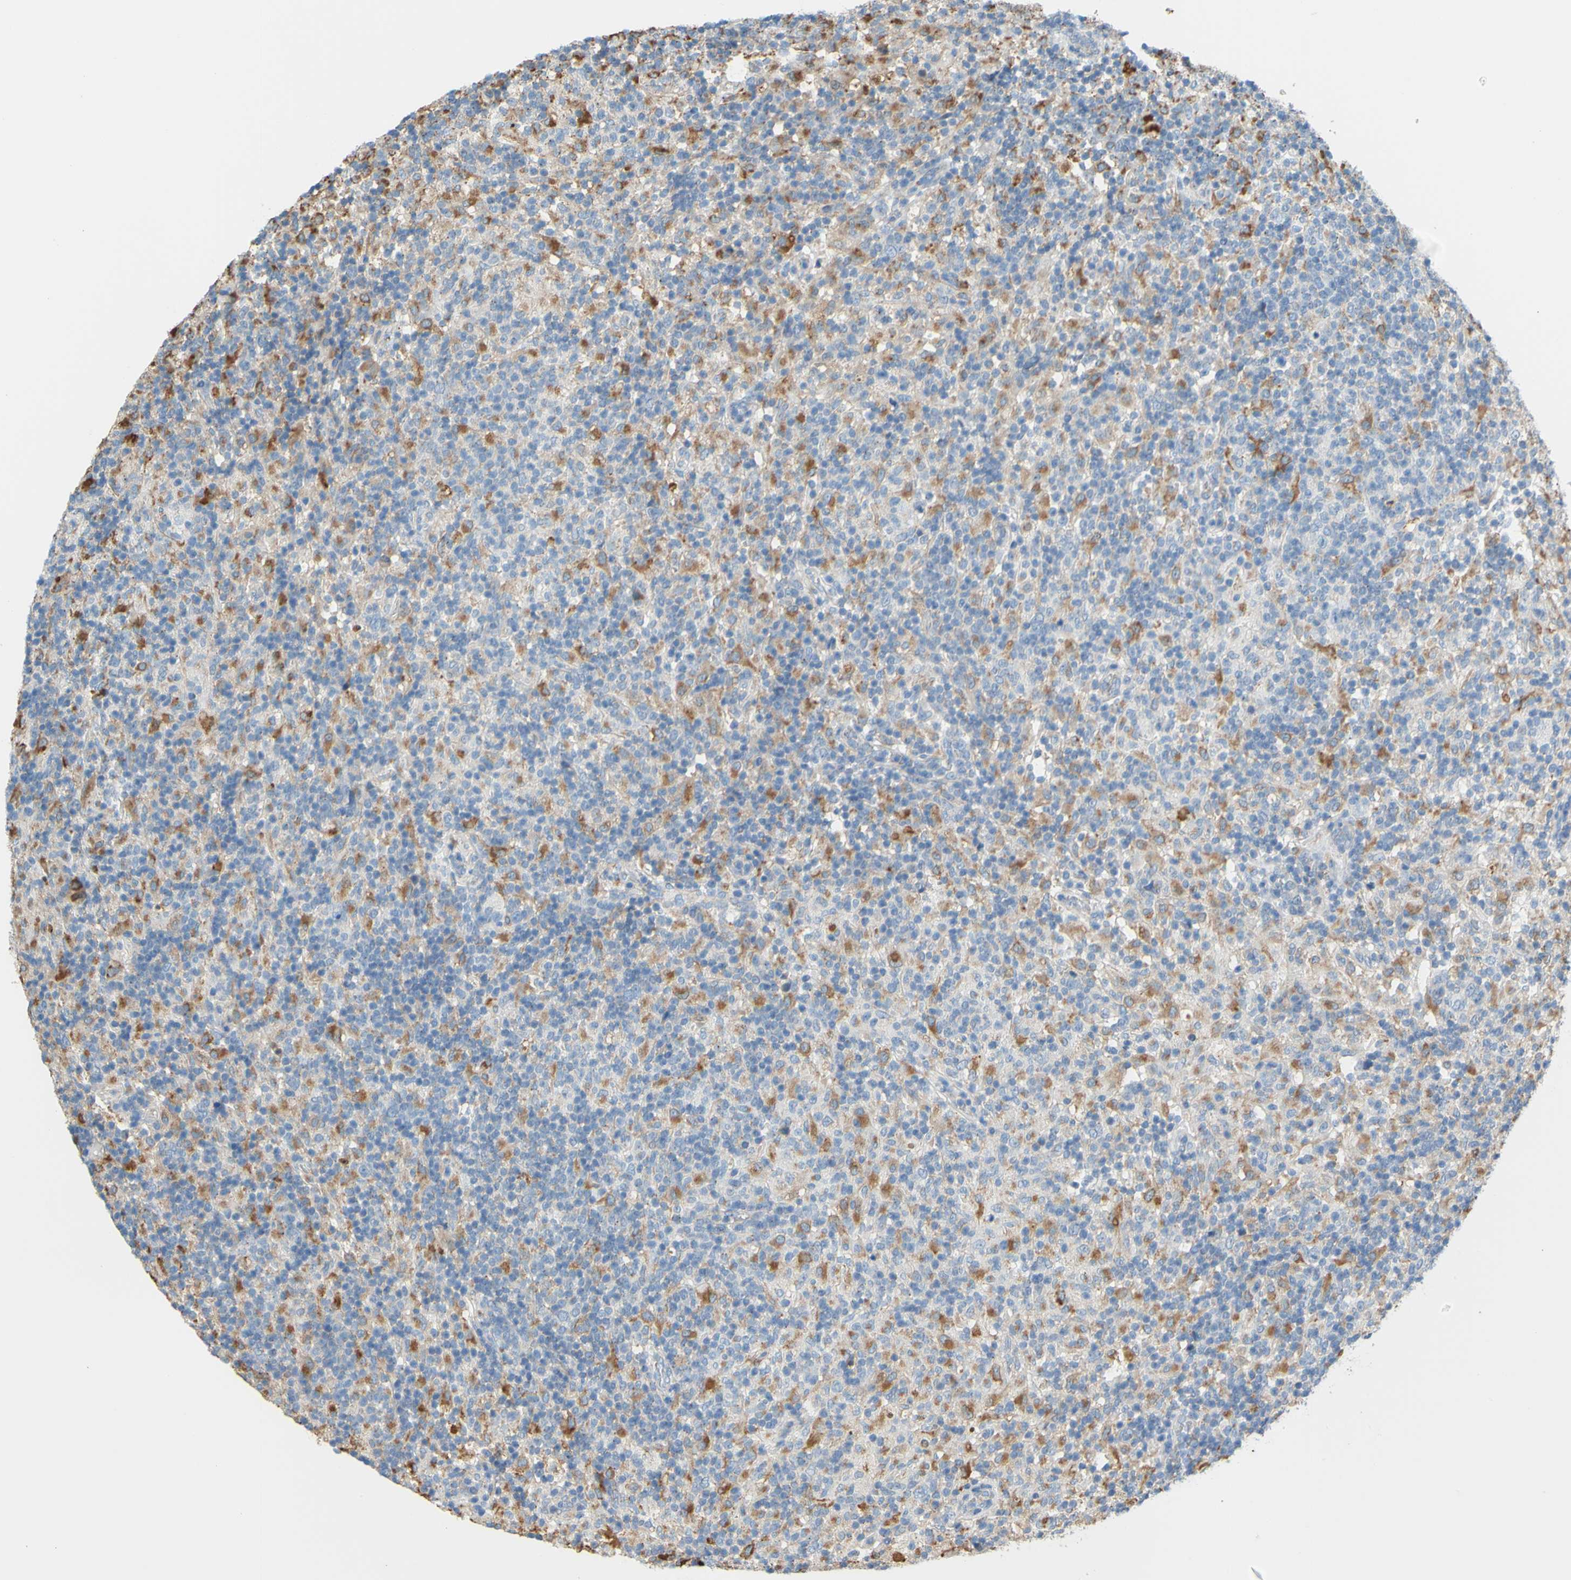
{"staining": {"intensity": "negative", "quantity": "none", "location": "none"}, "tissue": "lymphoma", "cell_type": "Tumor cells", "image_type": "cancer", "snomed": [{"axis": "morphology", "description": "Hodgkin's disease, NOS"}, {"axis": "topography", "description": "Lymph node"}], "caption": "High magnification brightfield microscopy of lymphoma stained with DAB (brown) and counterstained with hematoxylin (blue): tumor cells show no significant staining.", "gene": "CTSD", "patient": {"sex": "male", "age": 70}}